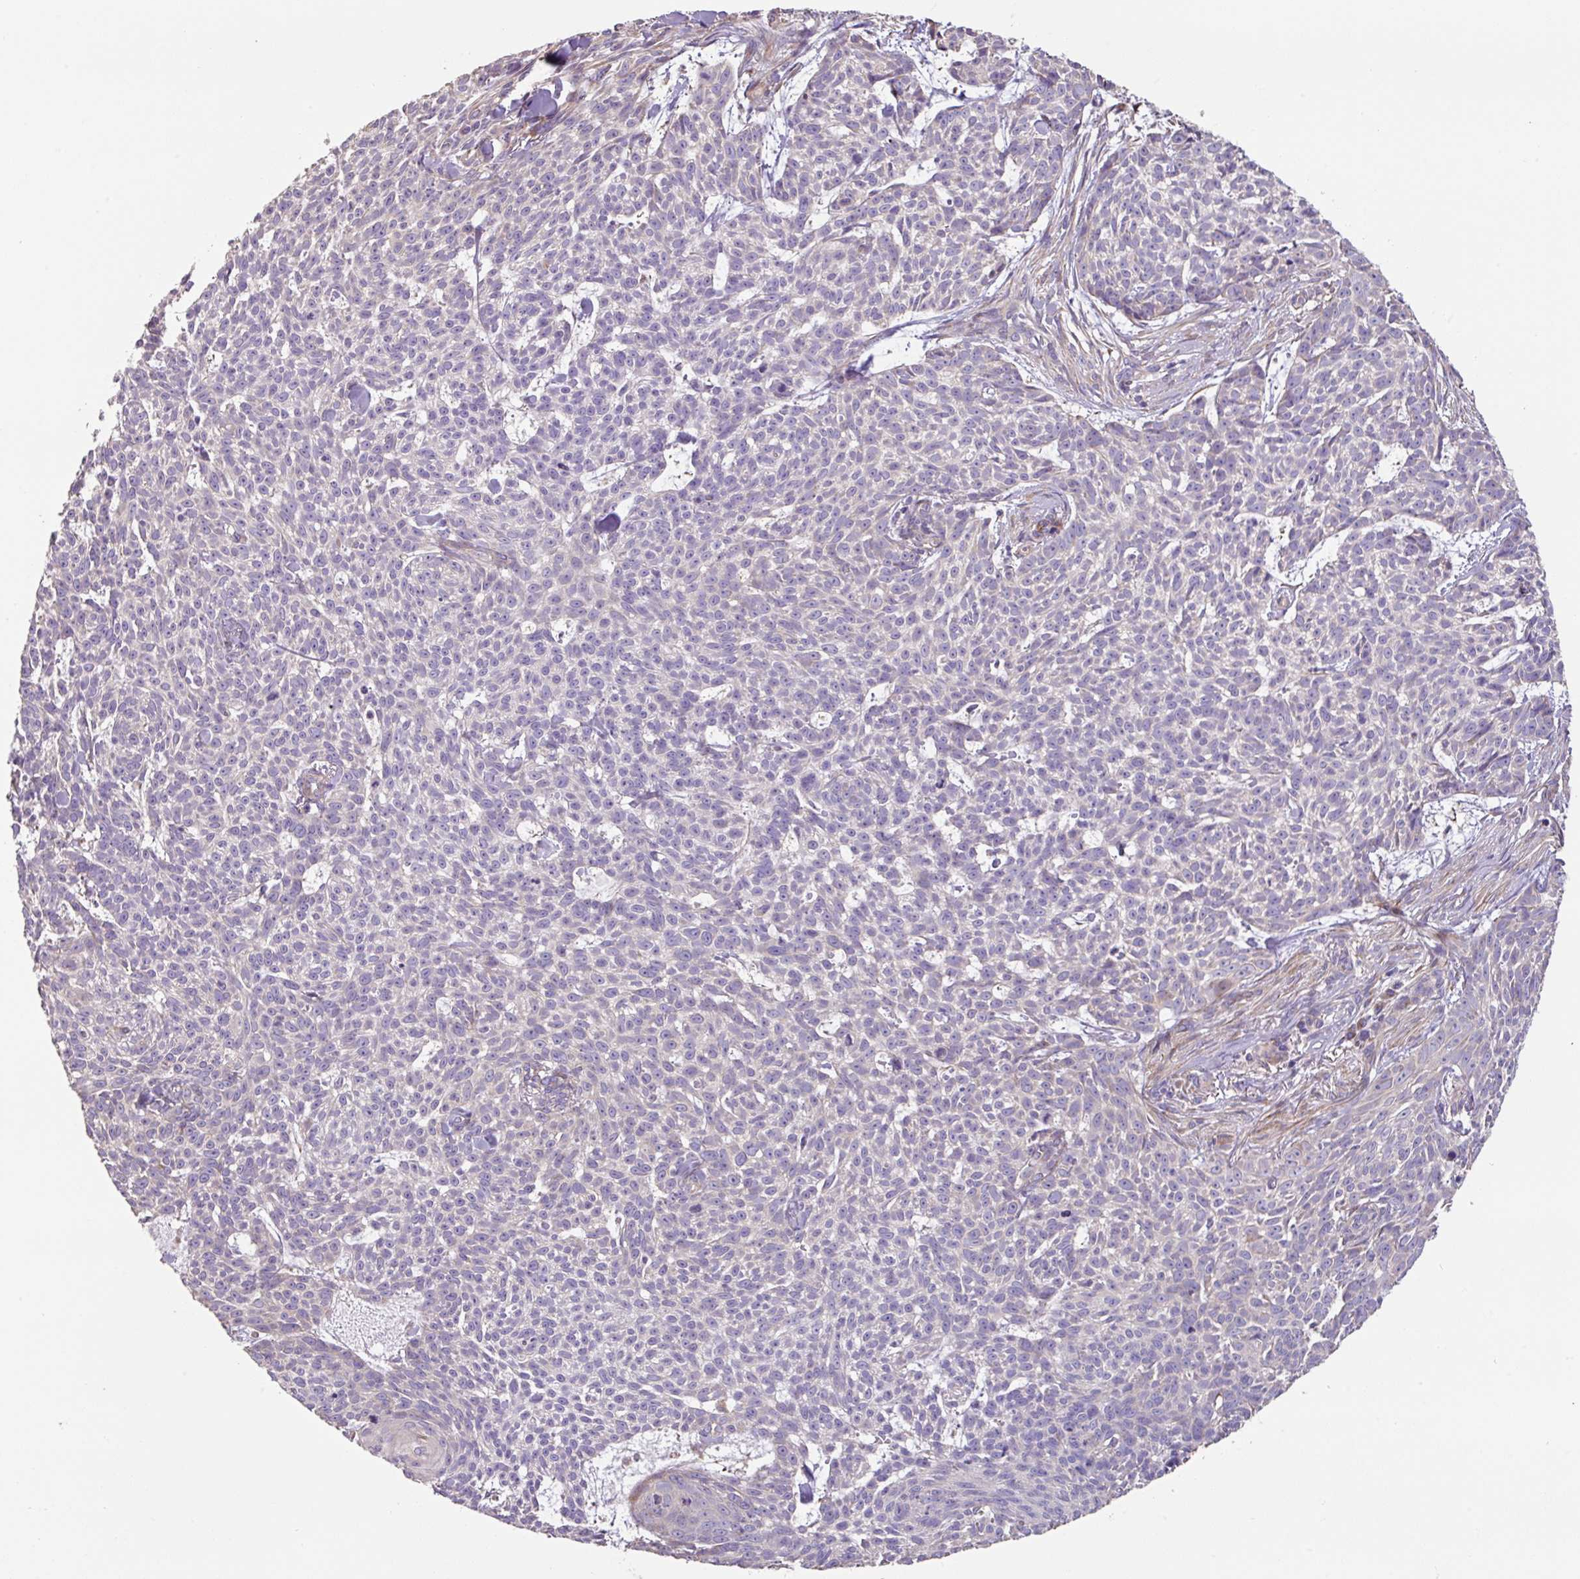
{"staining": {"intensity": "negative", "quantity": "none", "location": "none"}, "tissue": "skin cancer", "cell_type": "Tumor cells", "image_type": "cancer", "snomed": [{"axis": "morphology", "description": "Basal cell carcinoma"}, {"axis": "topography", "description": "Skin"}], "caption": "The immunohistochemistry histopathology image has no significant expression in tumor cells of basal cell carcinoma (skin) tissue. (DAB (3,3'-diaminobenzidine) immunohistochemistry (IHC) with hematoxylin counter stain).", "gene": "MRRF", "patient": {"sex": "female", "age": 93}}